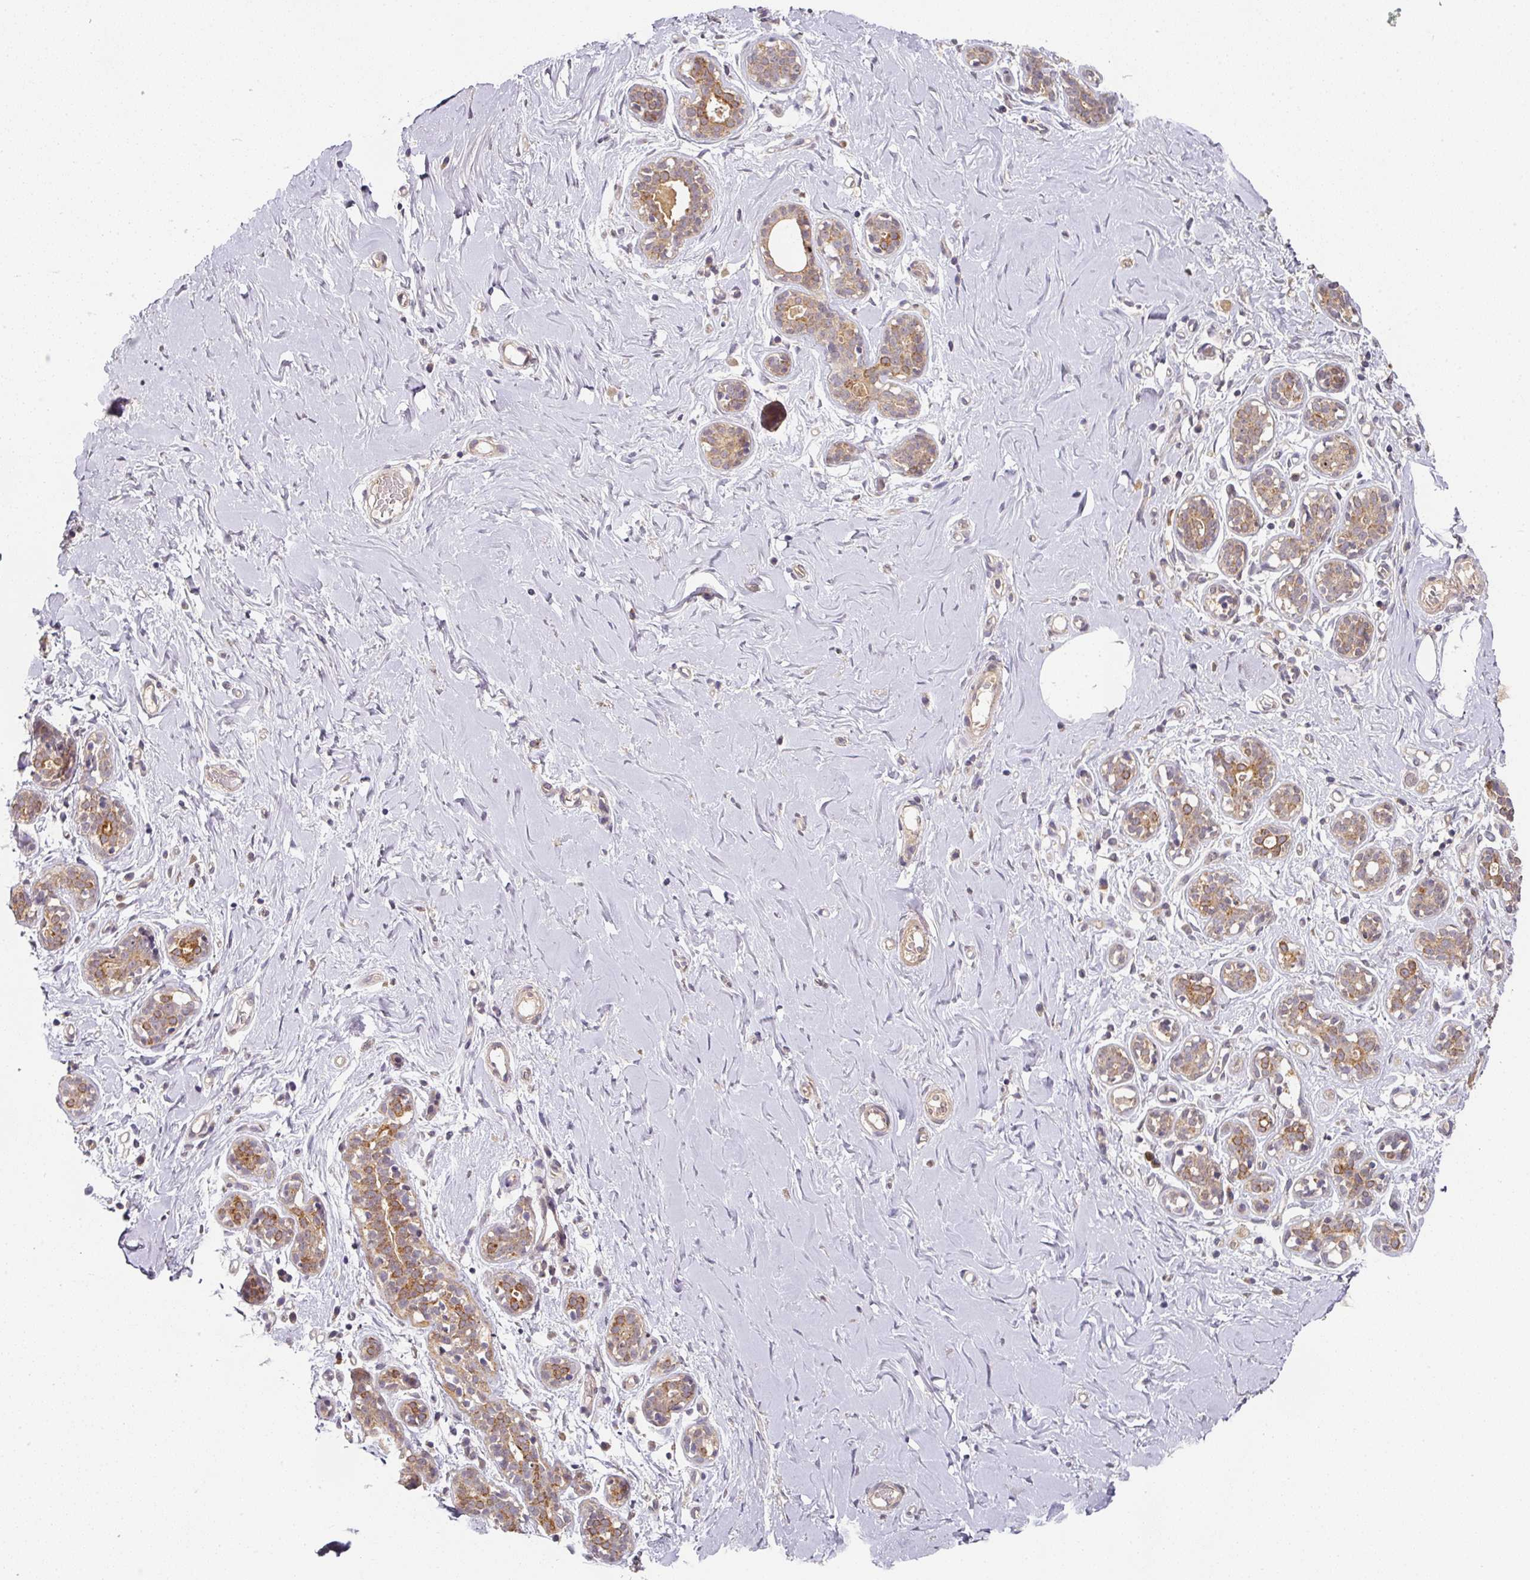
{"staining": {"intensity": "negative", "quantity": "none", "location": "none"}, "tissue": "breast", "cell_type": "Adipocytes", "image_type": "normal", "snomed": [{"axis": "morphology", "description": "Normal tissue, NOS"}, {"axis": "topography", "description": "Breast"}], "caption": "An immunohistochemistry (IHC) image of benign breast is shown. There is no staining in adipocytes of breast.", "gene": "EXTL3", "patient": {"sex": "female", "age": 27}}